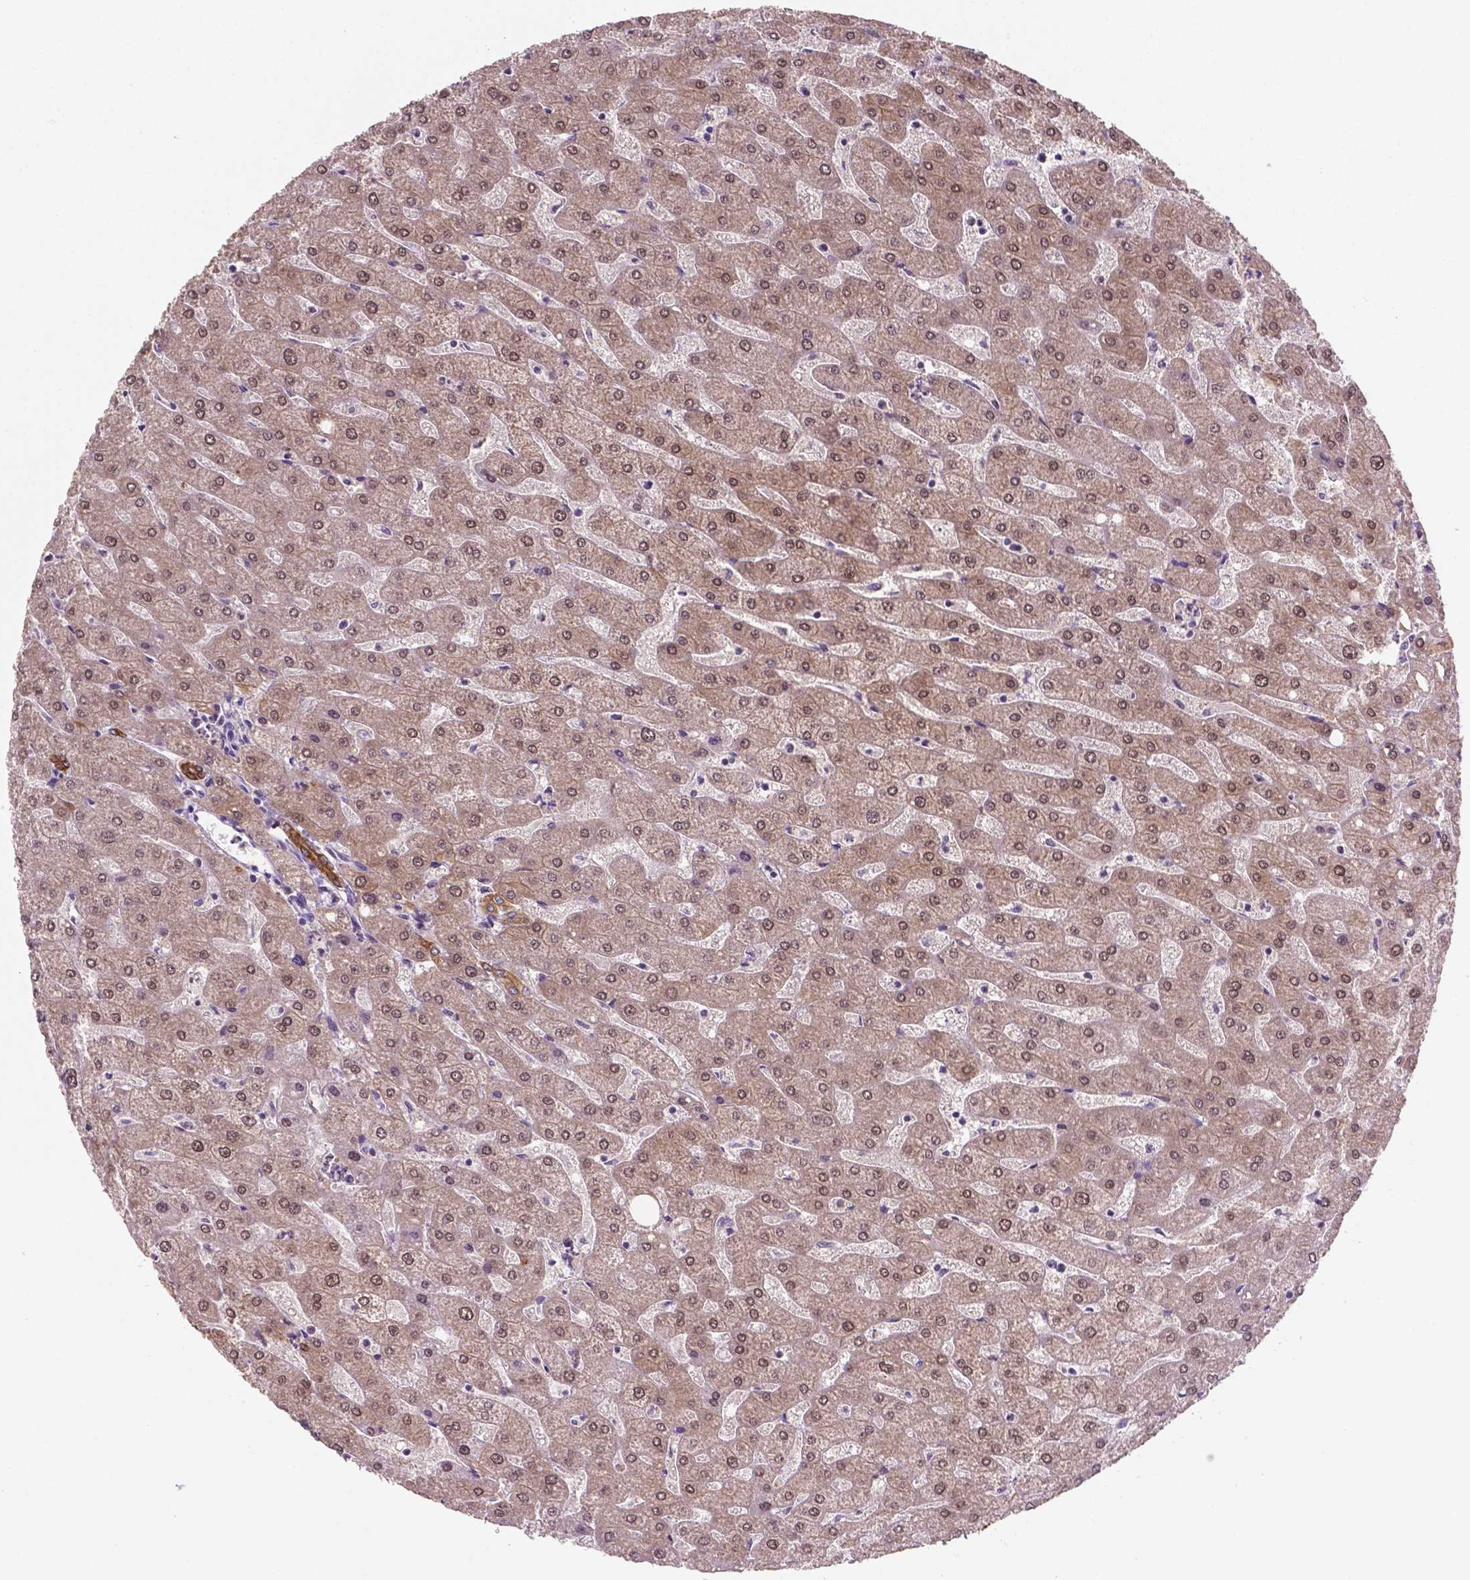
{"staining": {"intensity": "strong", "quantity": ">75%", "location": "cytoplasmic/membranous"}, "tissue": "liver", "cell_type": "Cholangiocytes", "image_type": "normal", "snomed": [{"axis": "morphology", "description": "Normal tissue, NOS"}, {"axis": "topography", "description": "Liver"}], "caption": "Immunohistochemical staining of unremarkable liver exhibits >75% levels of strong cytoplasmic/membranous protein staining in about >75% of cholangiocytes.", "gene": "SHLD3", "patient": {"sex": "male", "age": 67}}